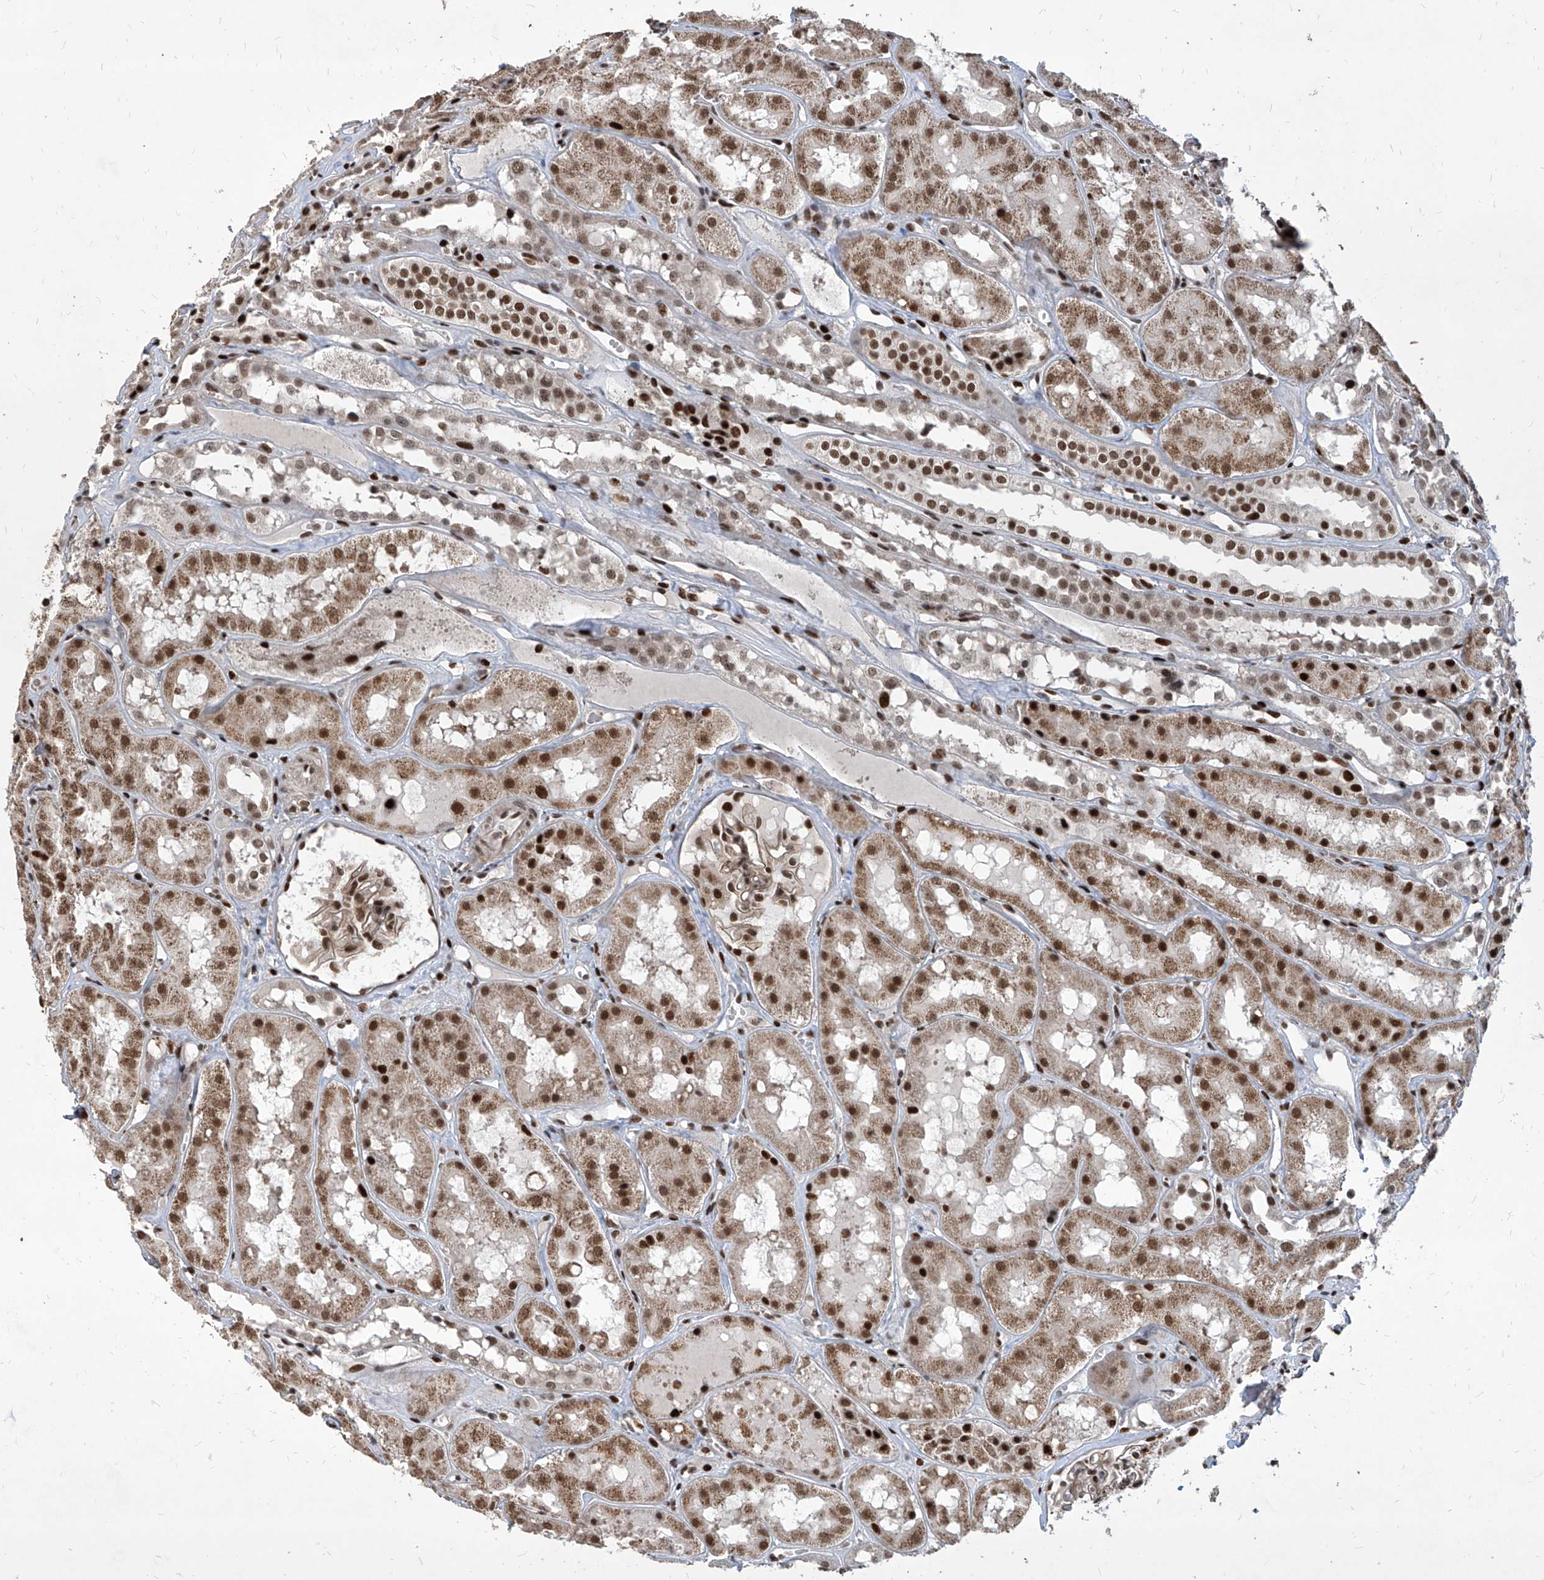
{"staining": {"intensity": "moderate", "quantity": "25%-75%", "location": "nuclear"}, "tissue": "kidney", "cell_type": "Cells in glomeruli", "image_type": "normal", "snomed": [{"axis": "morphology", "description": "Normal tissue, NOS"}, {"axis": "topography", "description": "Kidney"}], "caption": "About 25%-75% of cells in glomeruli in unremarkable kidney reveal moderate nuclear protein positivity as visualized by brown immunohistochemical staining.", "gene": "IRF2", "patient": {"sex": "male", "age": 16}}